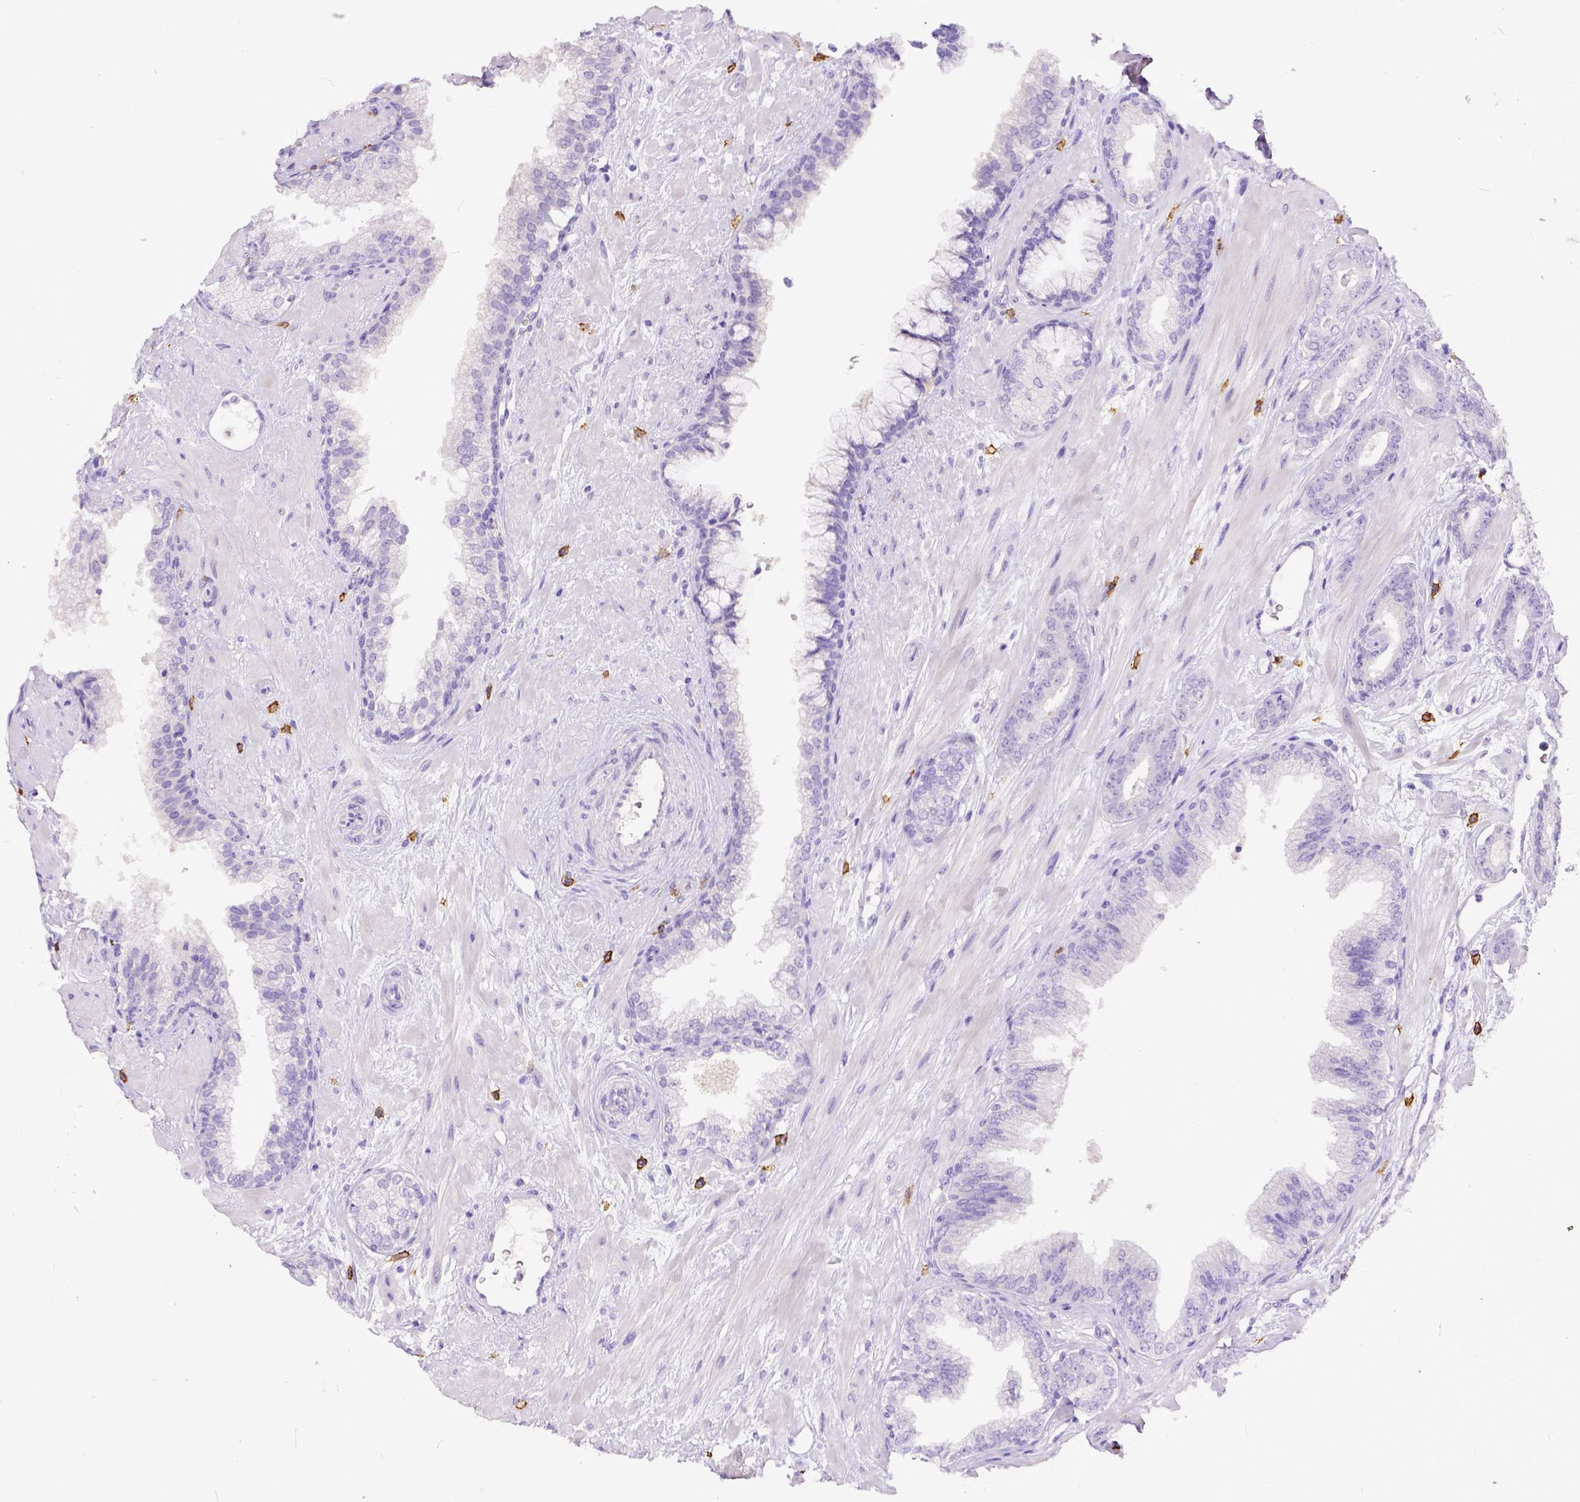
{"staining": {"intensity": "negative", "quantity": "none", "location": "none"}, "tissue": "prostate cancer", "cell_type": "Tumor cells", "image_type": "cancer", "snomed": [{"axis": "morphology", "description": "Adenocarcinoma, Low grade"}, {"axis": "topography", "description": "Prostate"}], "caption": "The immunohistochemistry (IHC) micrograph has no significant staining in tumor cells of prostate cancer tissue.", "gene": "KIT", "patient": {"sex": "male", "age": 61}}